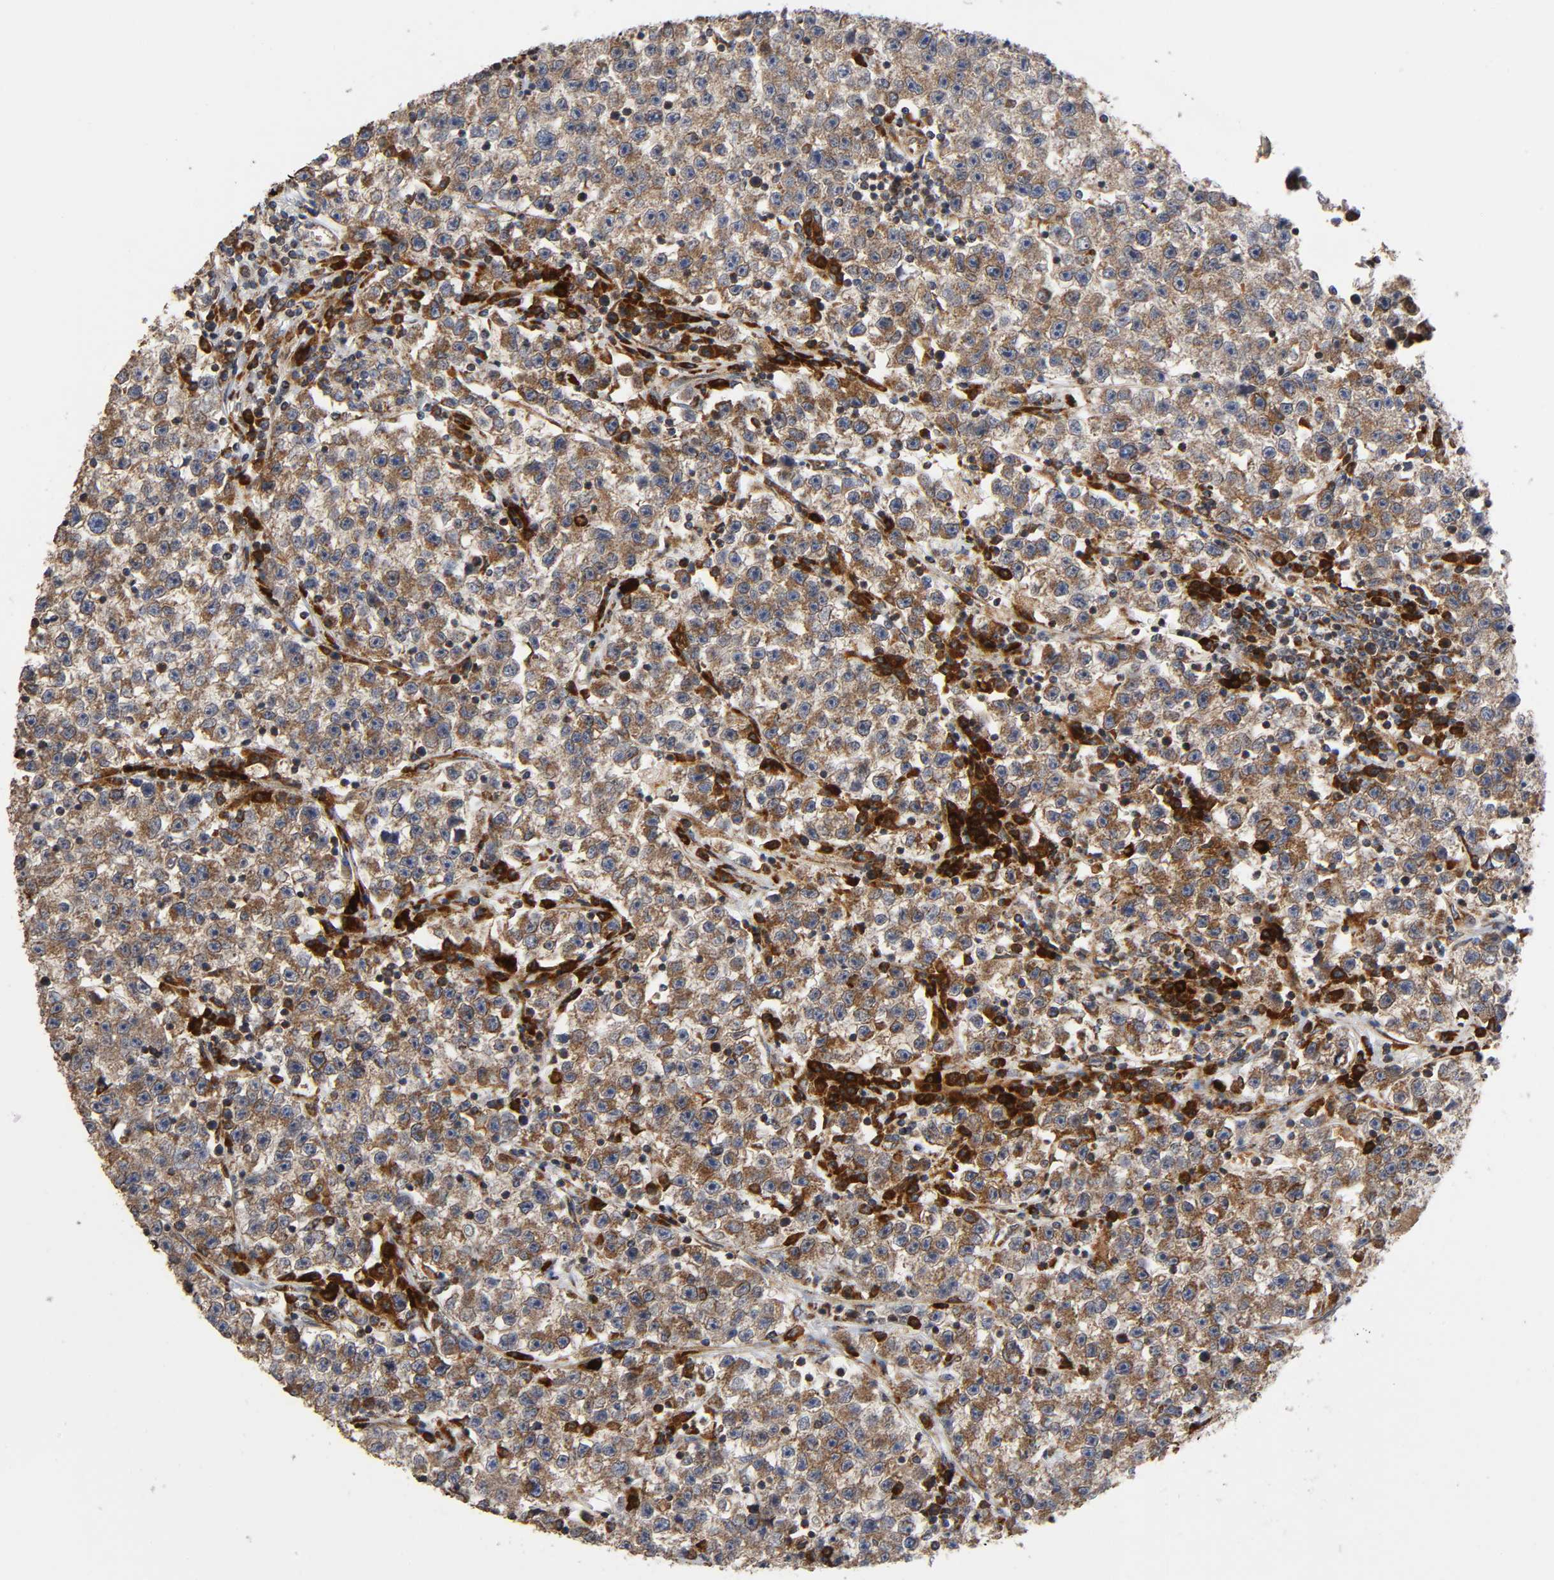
{"staining": {"intensity": "moderate", "quantity": "25%-75%", "location": "cytoplasmic/membranous"}, "tissue": "testis cancer", "cell_type": "Tumor cells", "image_type": "cancer", "snomed": [{"axis": "morphology", "description": "Seminoma, NOS"}, {"axis": "topography", "description": "Testis"}], "caption": "High-power microscopy captured an immunohistochemistry (IHC) micrograph of testis cancer, revealing moderate cytoplasmic/membranous positivity in about 25%-75% of tumor cells.", "gene": "MAP3K1", "patient": {"sex": "male", "age": 22}}